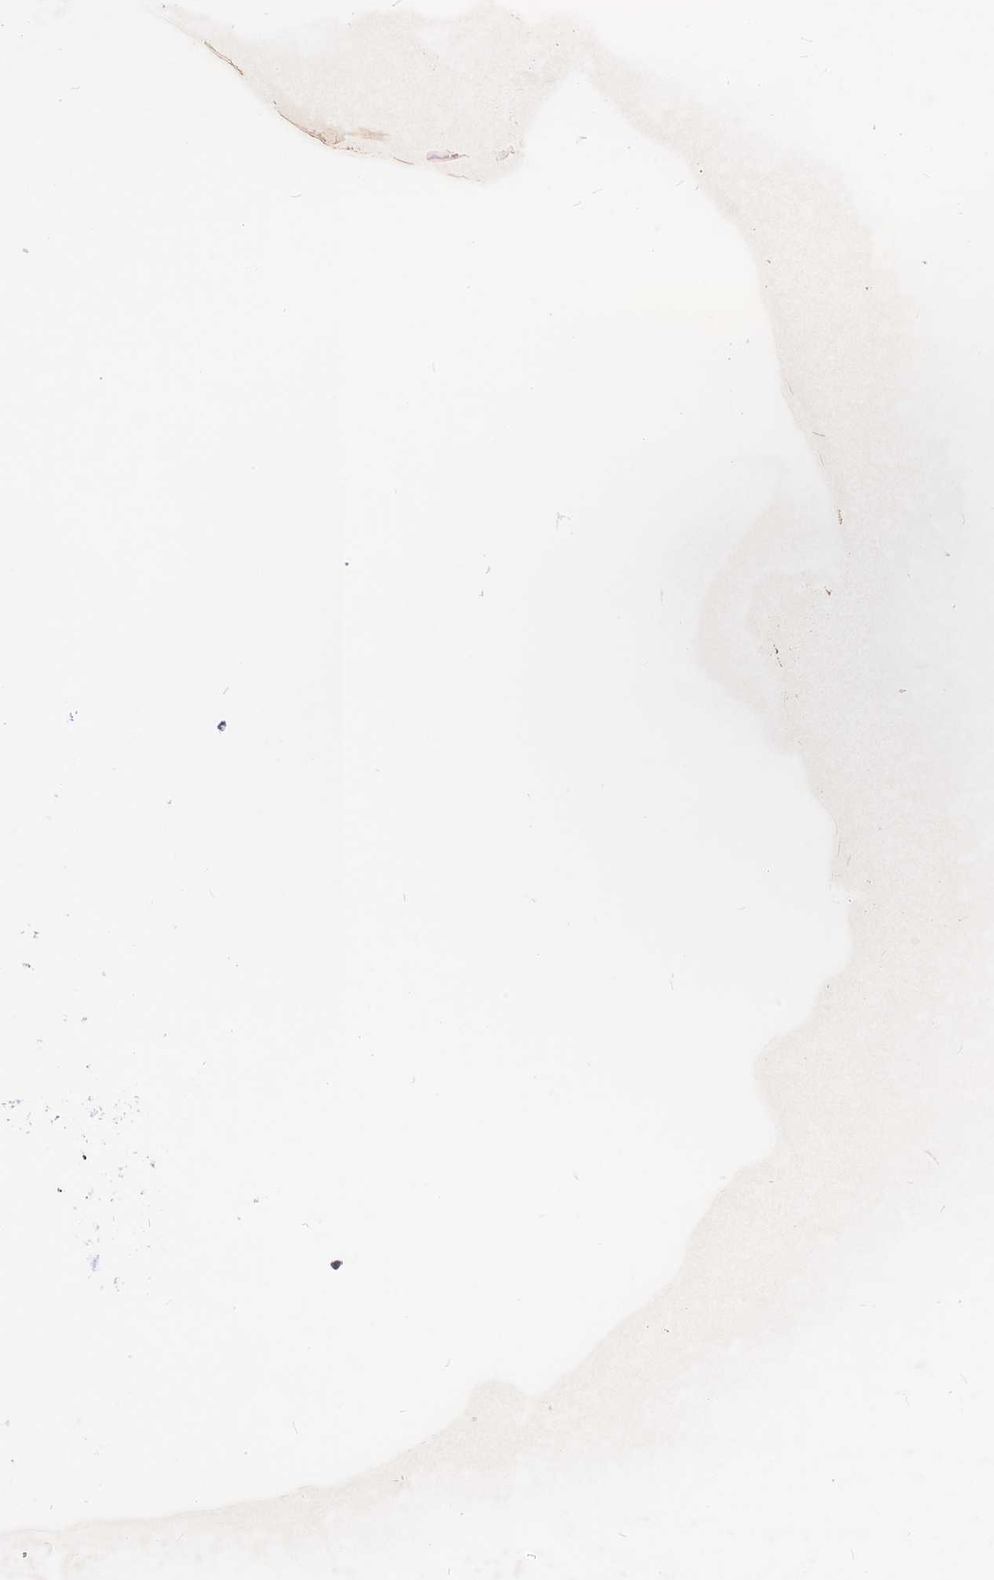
{"staining": {"intensity": "moderate", "quantity": "25%-75%", "location": "cytoplasmic/membranous,nuclear"}, "tissue": "bronchus", "cell_type": "Respiratory epithelial cells", "image_type": "normal", "snomed": [{"axis": "morphology", "description": "Normal tissue, NOS"}, {"axis": "morphology", "description": "Inflammation, NOS"}, {"axis": "topography", "description": "Cartilage tissue"}, {"axis": "topography", "description": "Bronchus"}, {"axis": "topography", "description": "Lung"}], "caption": "Bronchus stained for a protein exhibits moderate cytoplasmic/membranous,nuclear positivity in respiratory epithelial cells.", "gene": "FKBPL", "patient": {"sex": "female", "age": 64}}